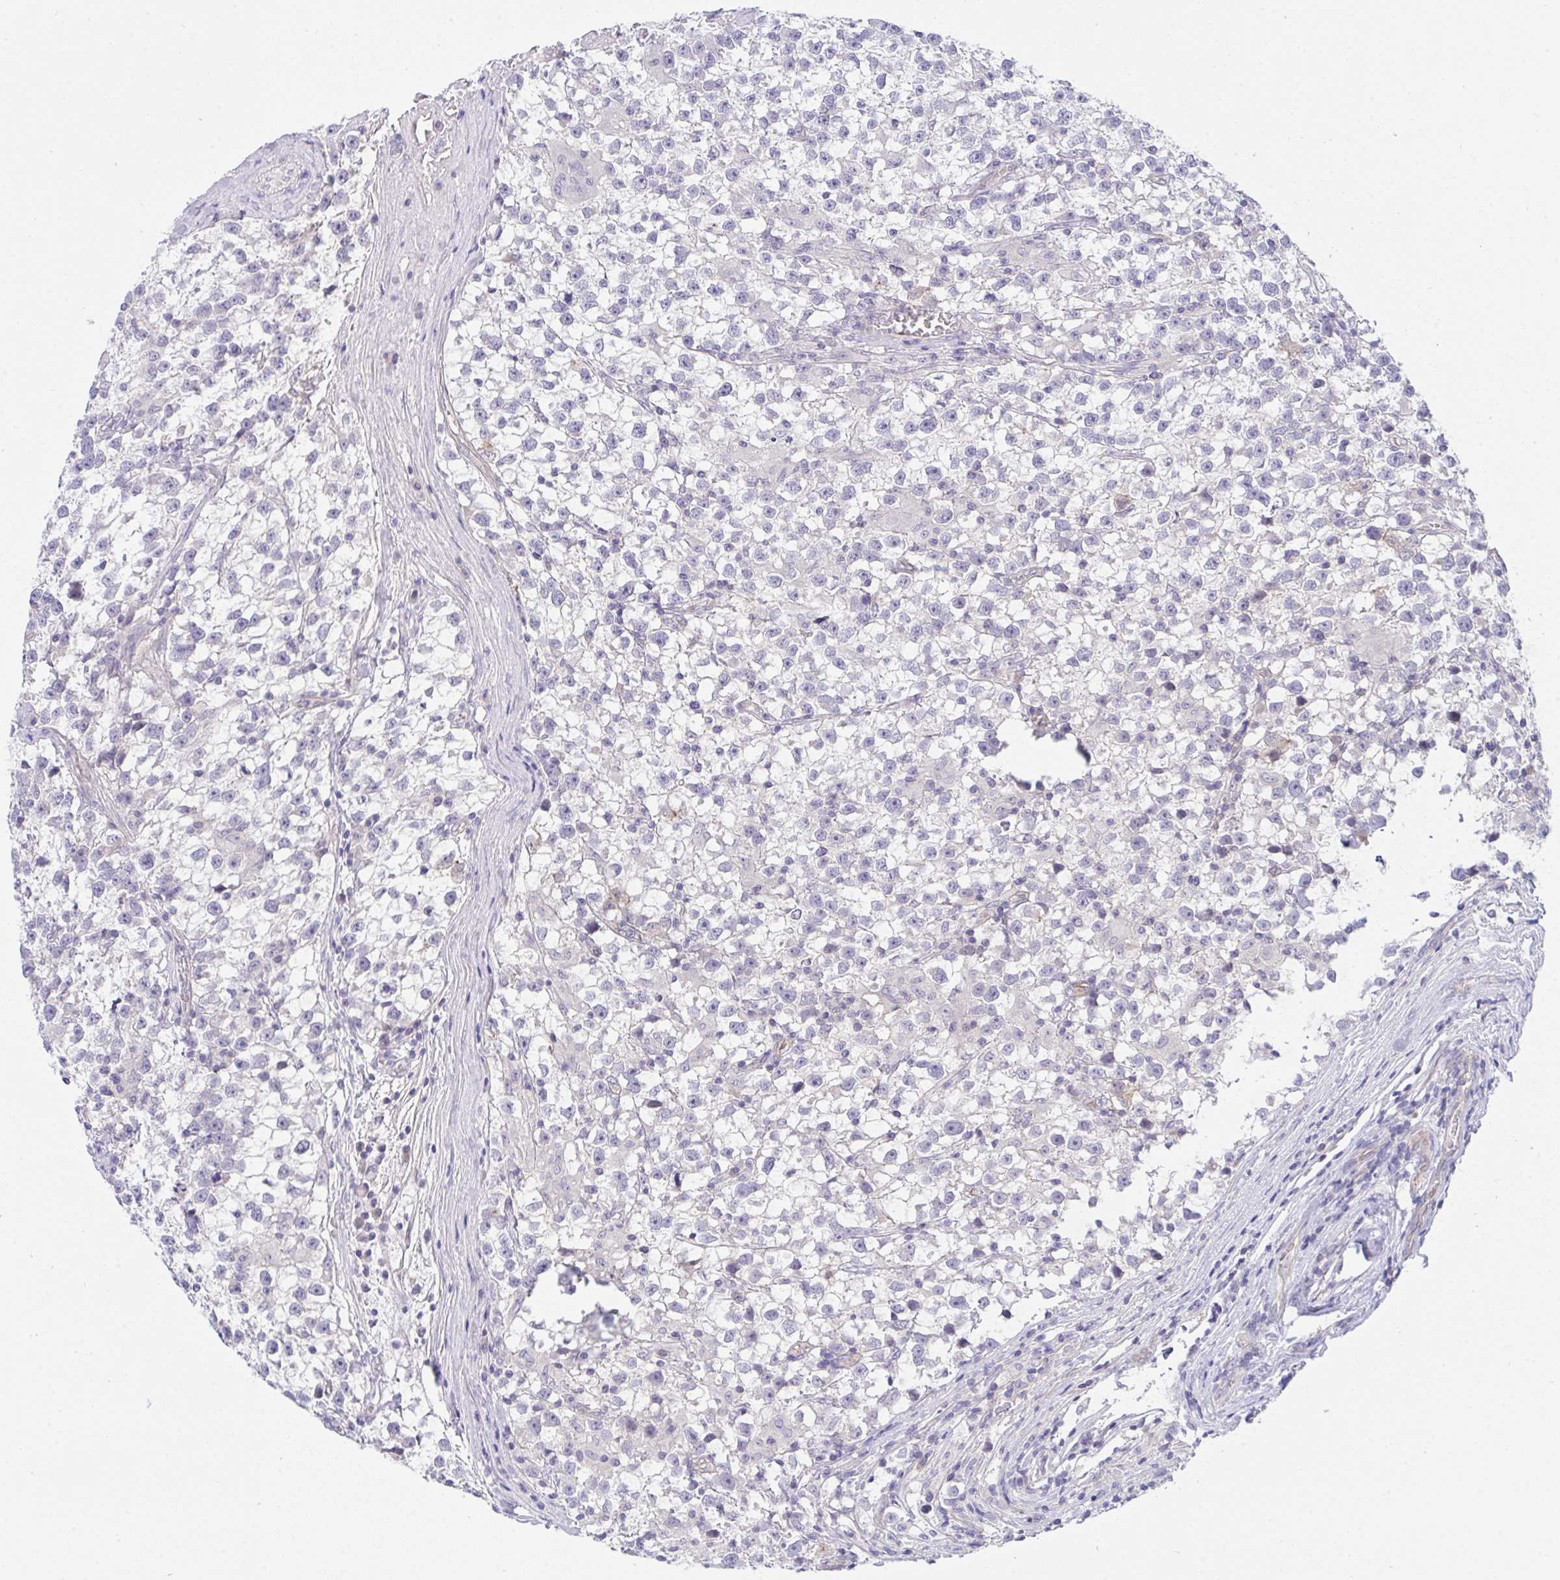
{"staining": {"intensity": "negative", "quantity": "none", "location": "none"}, "tissue": "testis cancer", "cell_type": "Tumor cells", "image_type": "cancer", "snomed": [{"axis": "morphology", "description": "Seminoma, NOS"}, {"axis": "topography", "description": "Testis"}], "caption": "A micrograph of testis seminoma stained for a protein displays no brown staining in tumor cells.", "gene": "HOXD12", "patient": {"sex": "male", "age": 31}}